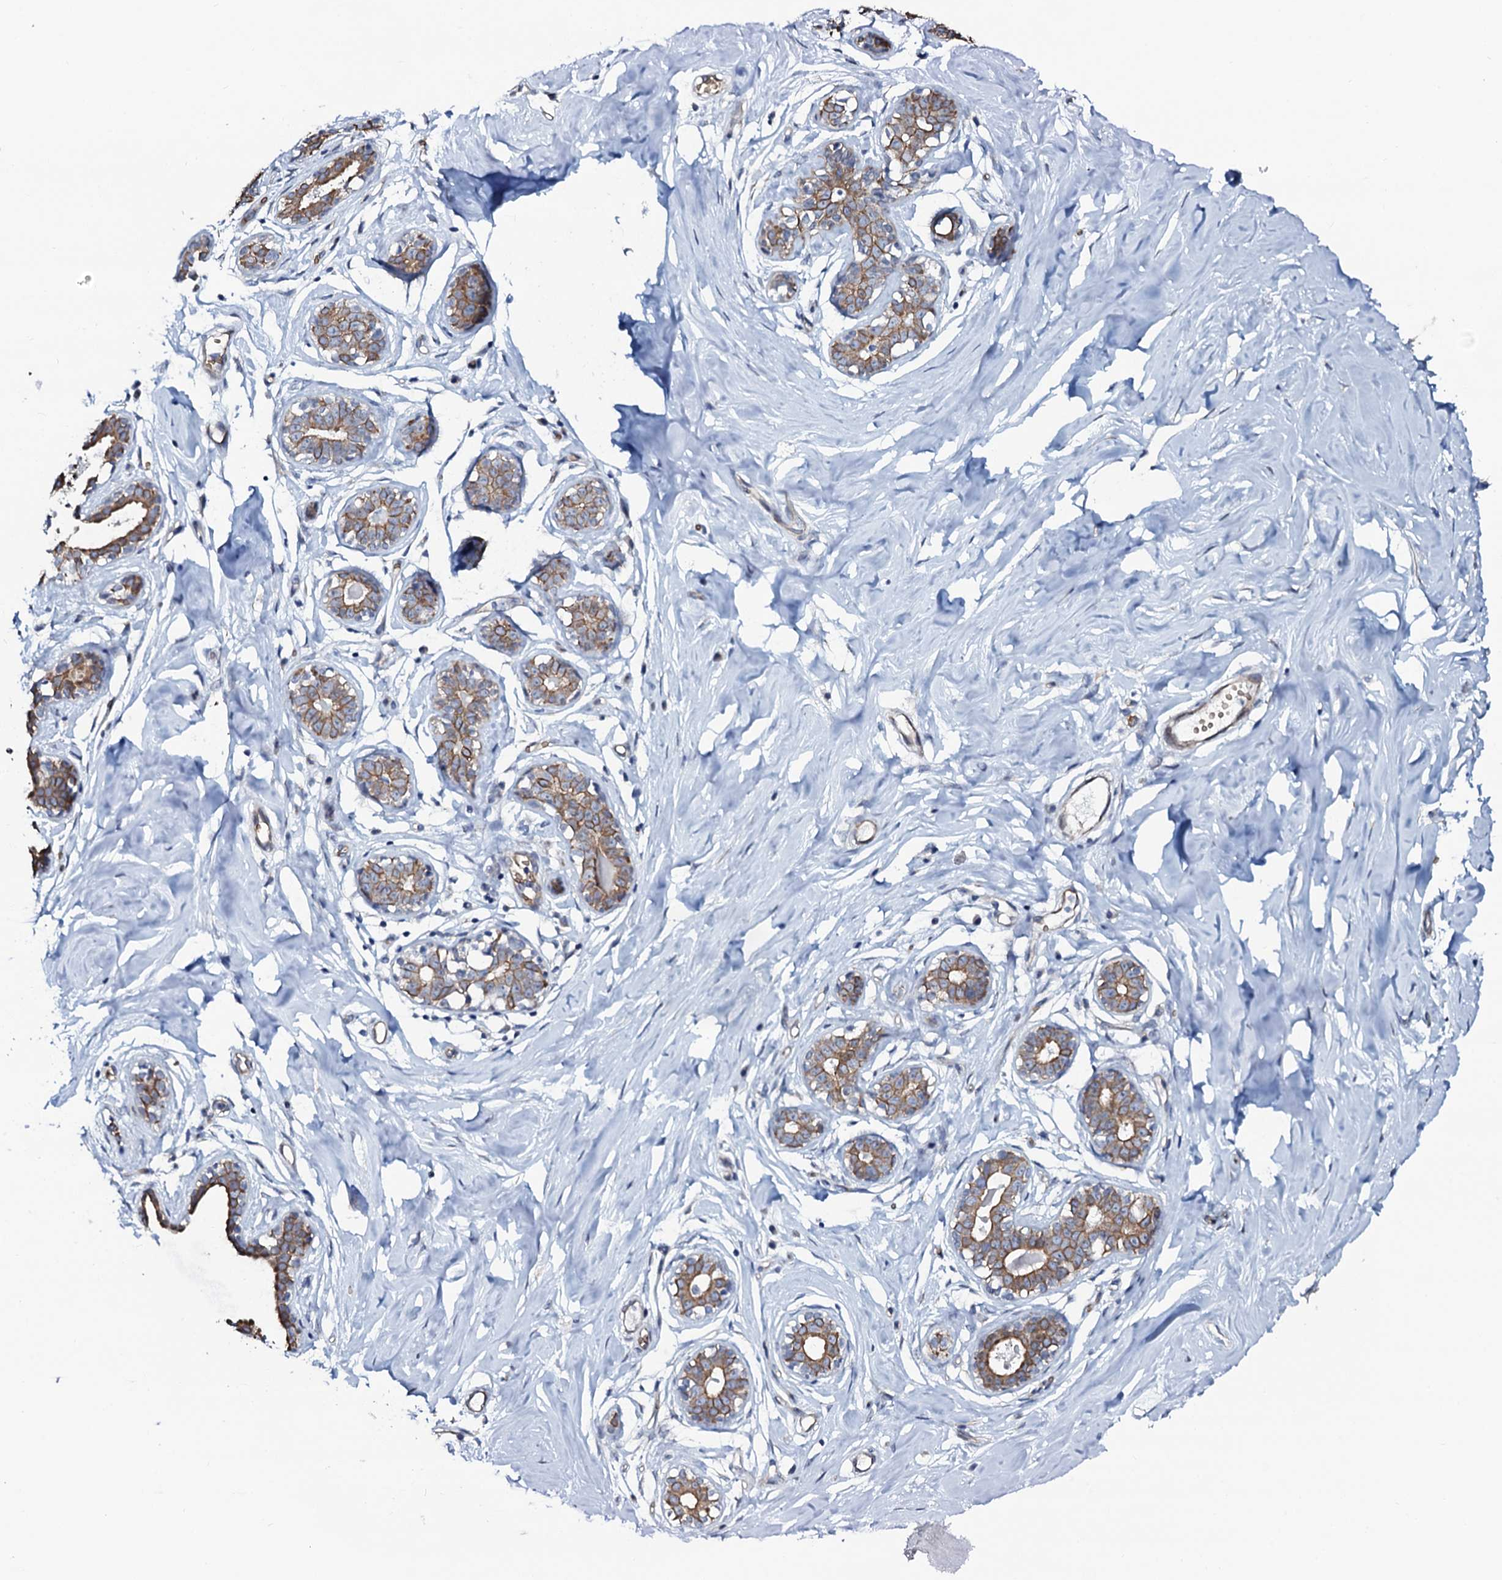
{"staining": {"intensity": "negative", "quantity": "none", "location": "none"}, "tissue": "breast", "cell_type": "Adipocytes", "image_type": "normal", "snomed": [{"axis": "morphology", "description": "Normal tissue, NOS"}, {"axis": "morphology", "description": "Adenoma, NOS"}, {"axis": "topography", "description": "Breast"}], "caption": "There is no significant expression in adipocytes of breast.", "gene": "C10orf88", "patient": {"sex": "female", "age": 23}}